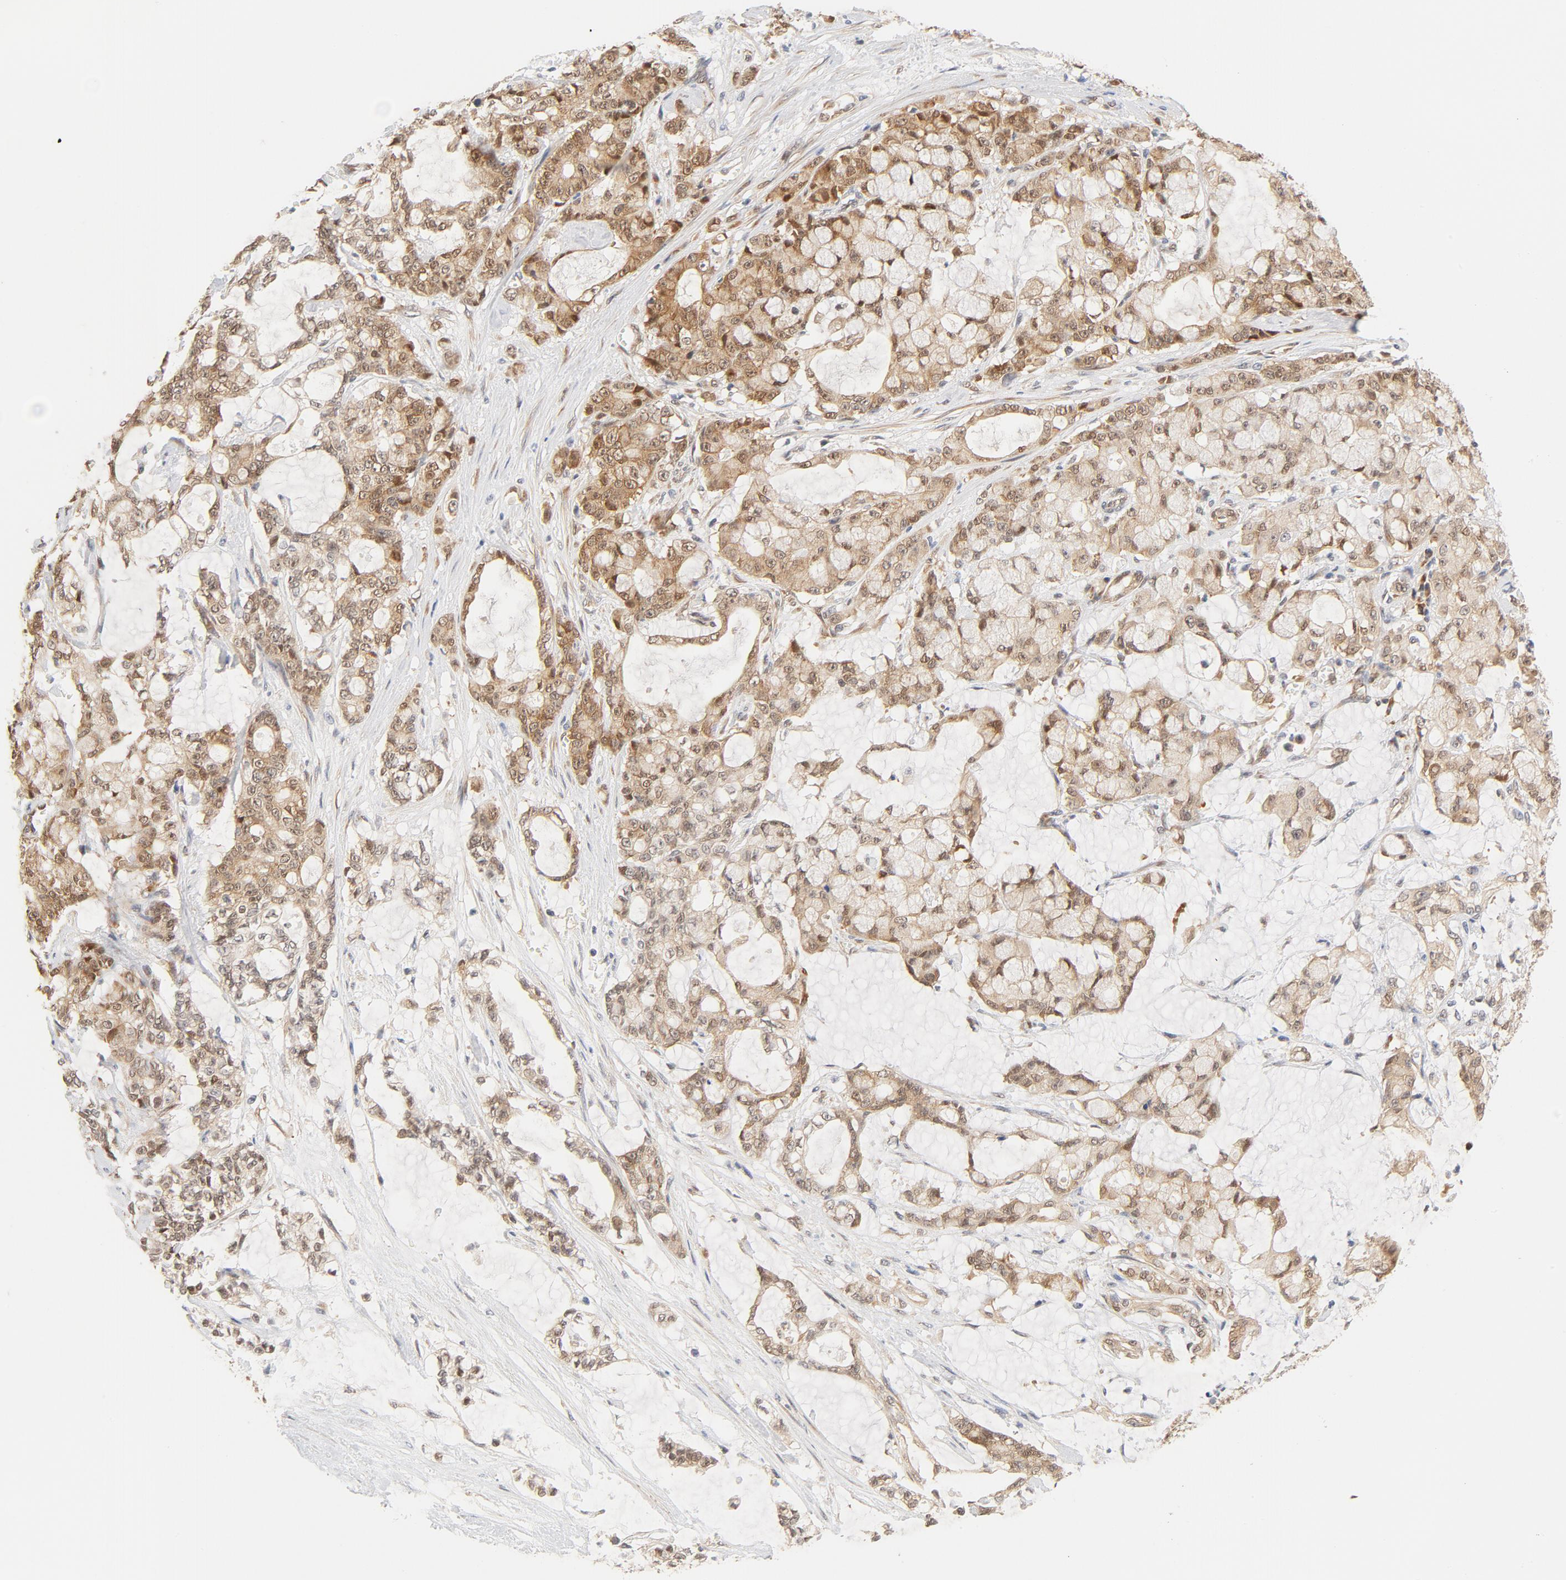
{"staining": {"intensity": "moderate", "quantity": ">75%", "location": "cytoplasmic/membranous,nuclear"}, "tissue": "pancreatic cancer", "cell_type": "Tumor cells", "image_type": "cancer", "snomed": [{"axis": "morphology", "description": "Adenocarcinoma, NOS"}, {"axis": "topography", "description": "Pancreas"}], "caption": "Immunohistochemical staining of human pancreatic cancer (adenocarcinoma) exhibits medium levels of moderate cytoplasmic/membranous and nuclear positivity in about >75% of tumor cells.", "gene": "EIF4E", "patient": {"sex": "female", "age": 73}}